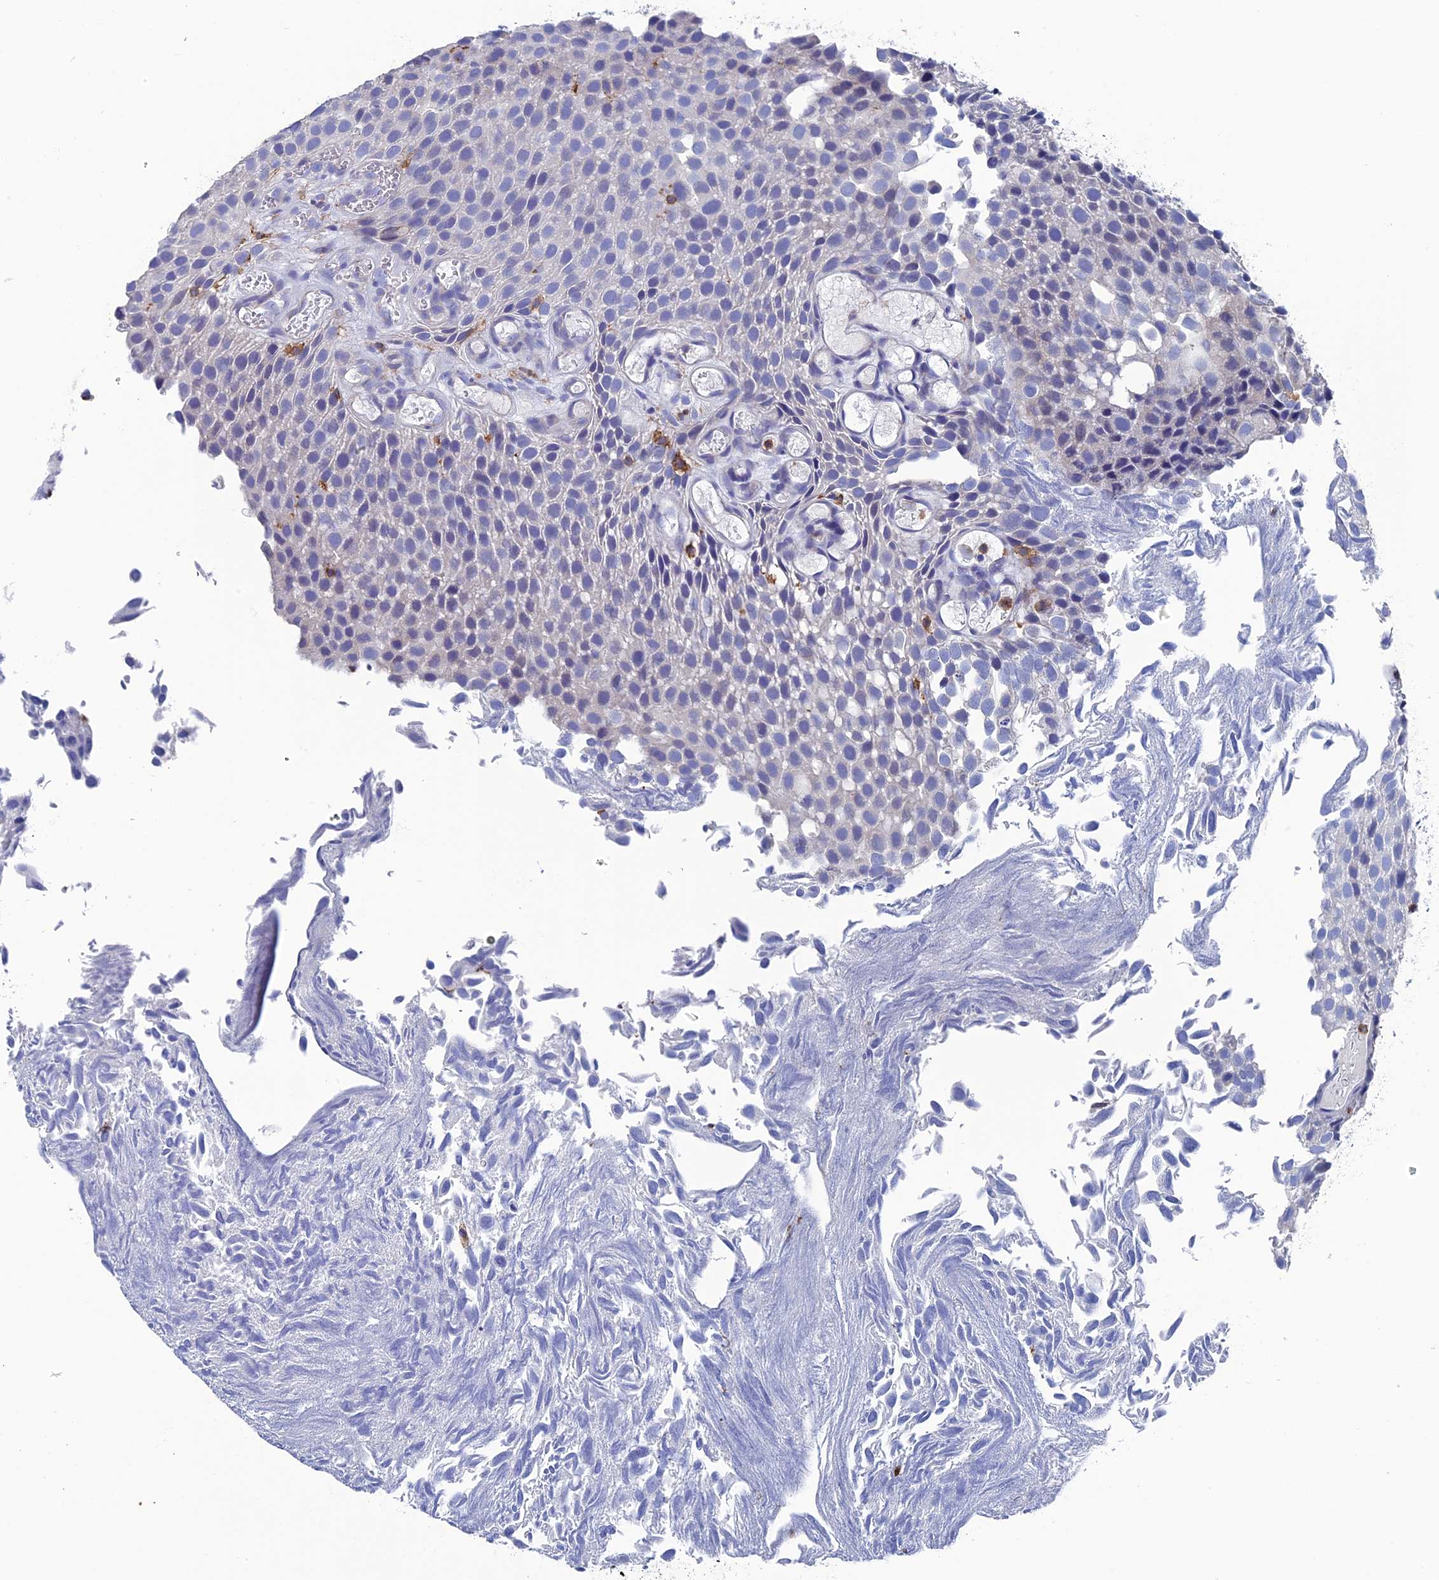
{"staining": {"intensity": "negative", "quantity": "none", "location": "none"}, "tissue": "urothelial cancer", "cell_type": "Tumor cells", "image_type": "cancer", "snomed": [{"axis": "morphology", "description": "Urothelial carcinoma, Low grade"}, {"axis": "topography", "description": "Urinary bladder"}], "caption": "Immunohistochemistry image of neoplastic tissue: low-grade urothelial carcinoma stained with DAB shows no significant protein positivity in tumor cells.", "gene": "TYROBP", "patient": {"sex": "male", "age": 89}}